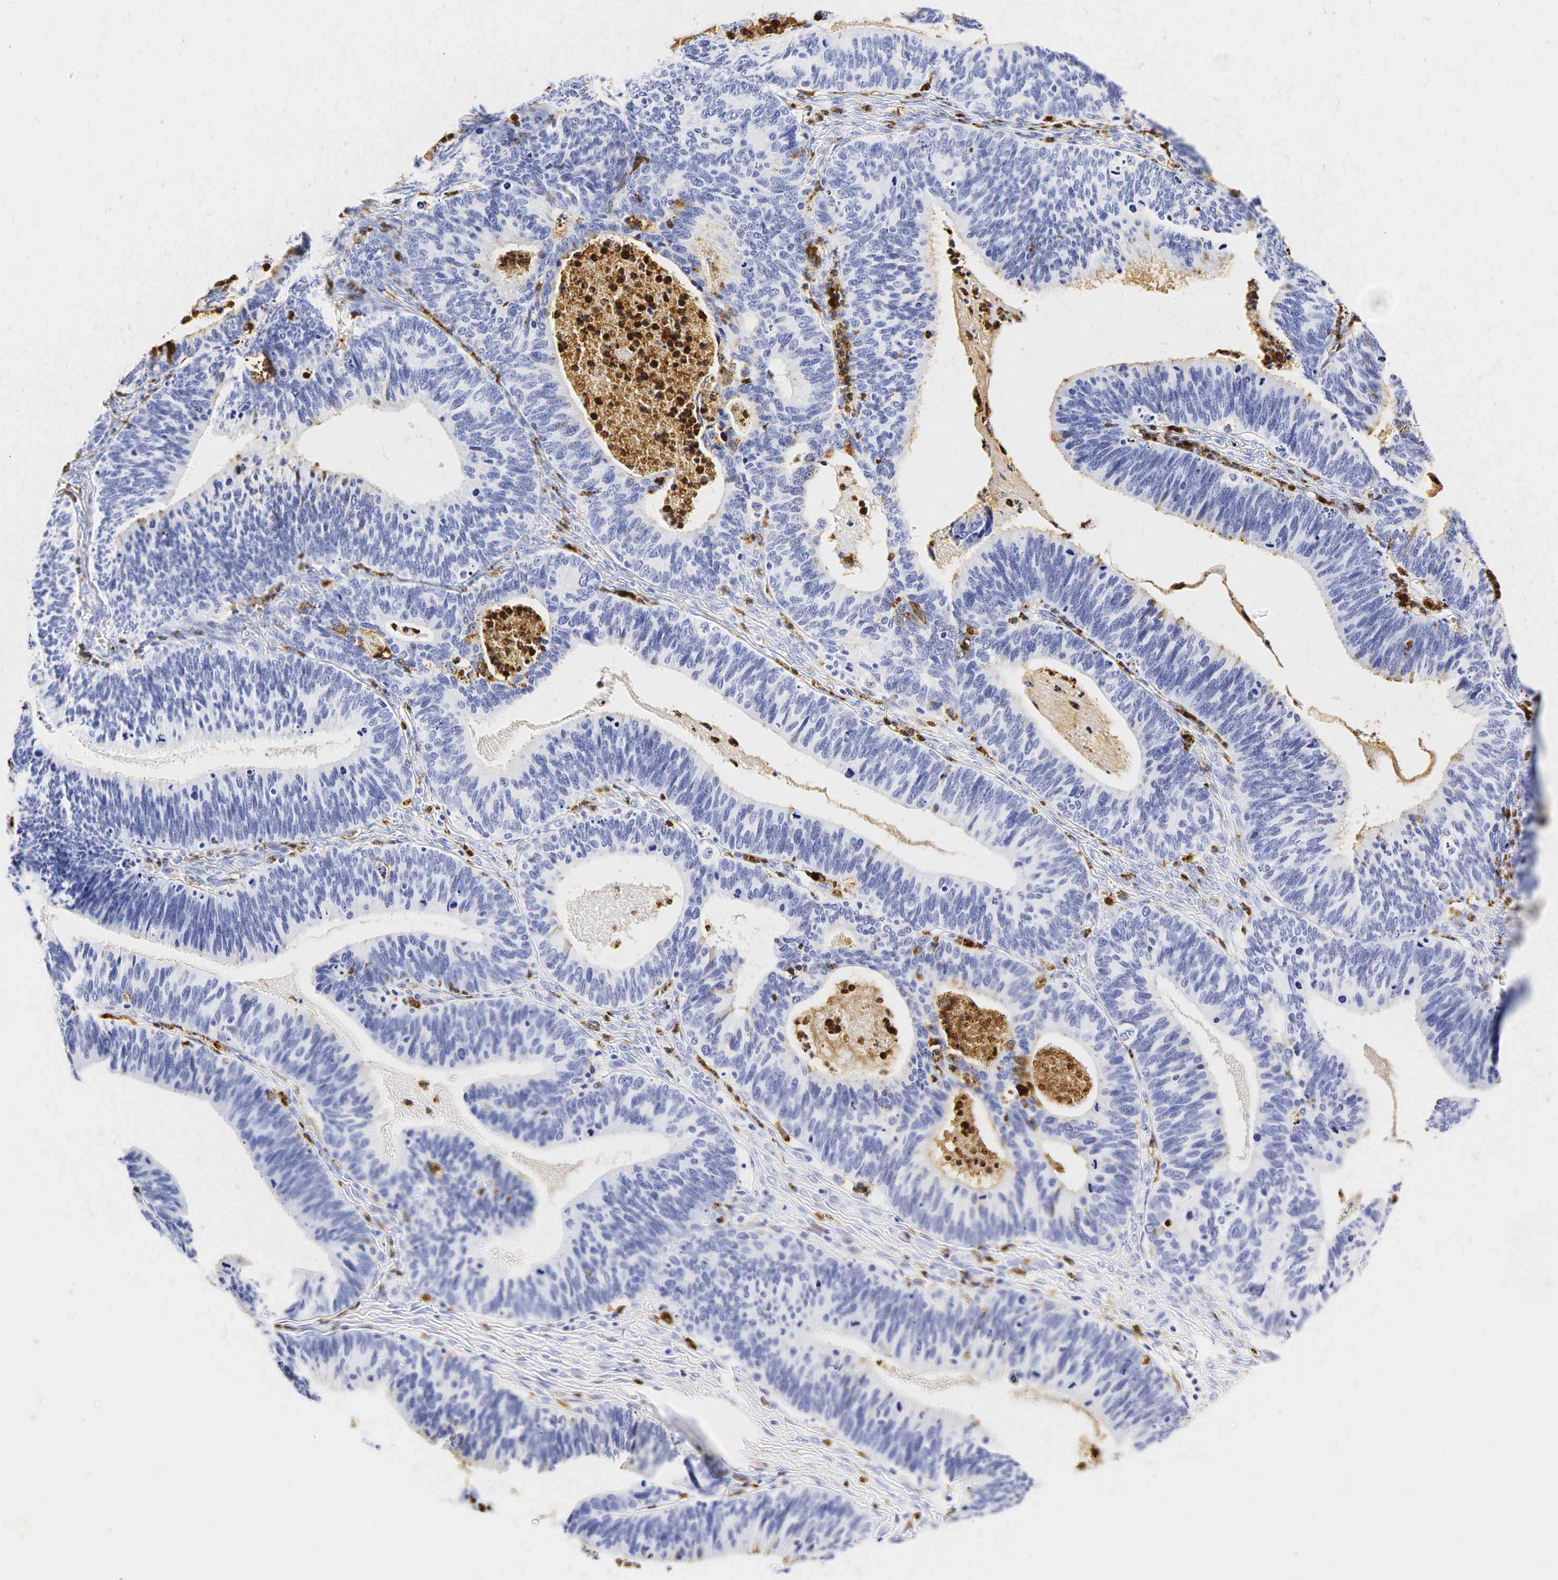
{"staining": {"intensity": "negative", "quantity": "none", "location": "none"}, "tissue": "ovarian cancer", "cell_type": "Tumor cells", "image_type": "cancer", "snomed": [{"axis": "morphology", "description": "Carcinoma, endometroid"}, {"axis": "topography", "description": "Ovary"}], "caption": "Tumor cells show no significant protein positivity in endometroid carcinoma (ovarian).", "gene": "LYZ", "patient": {"sex": "female", "age": 52}}